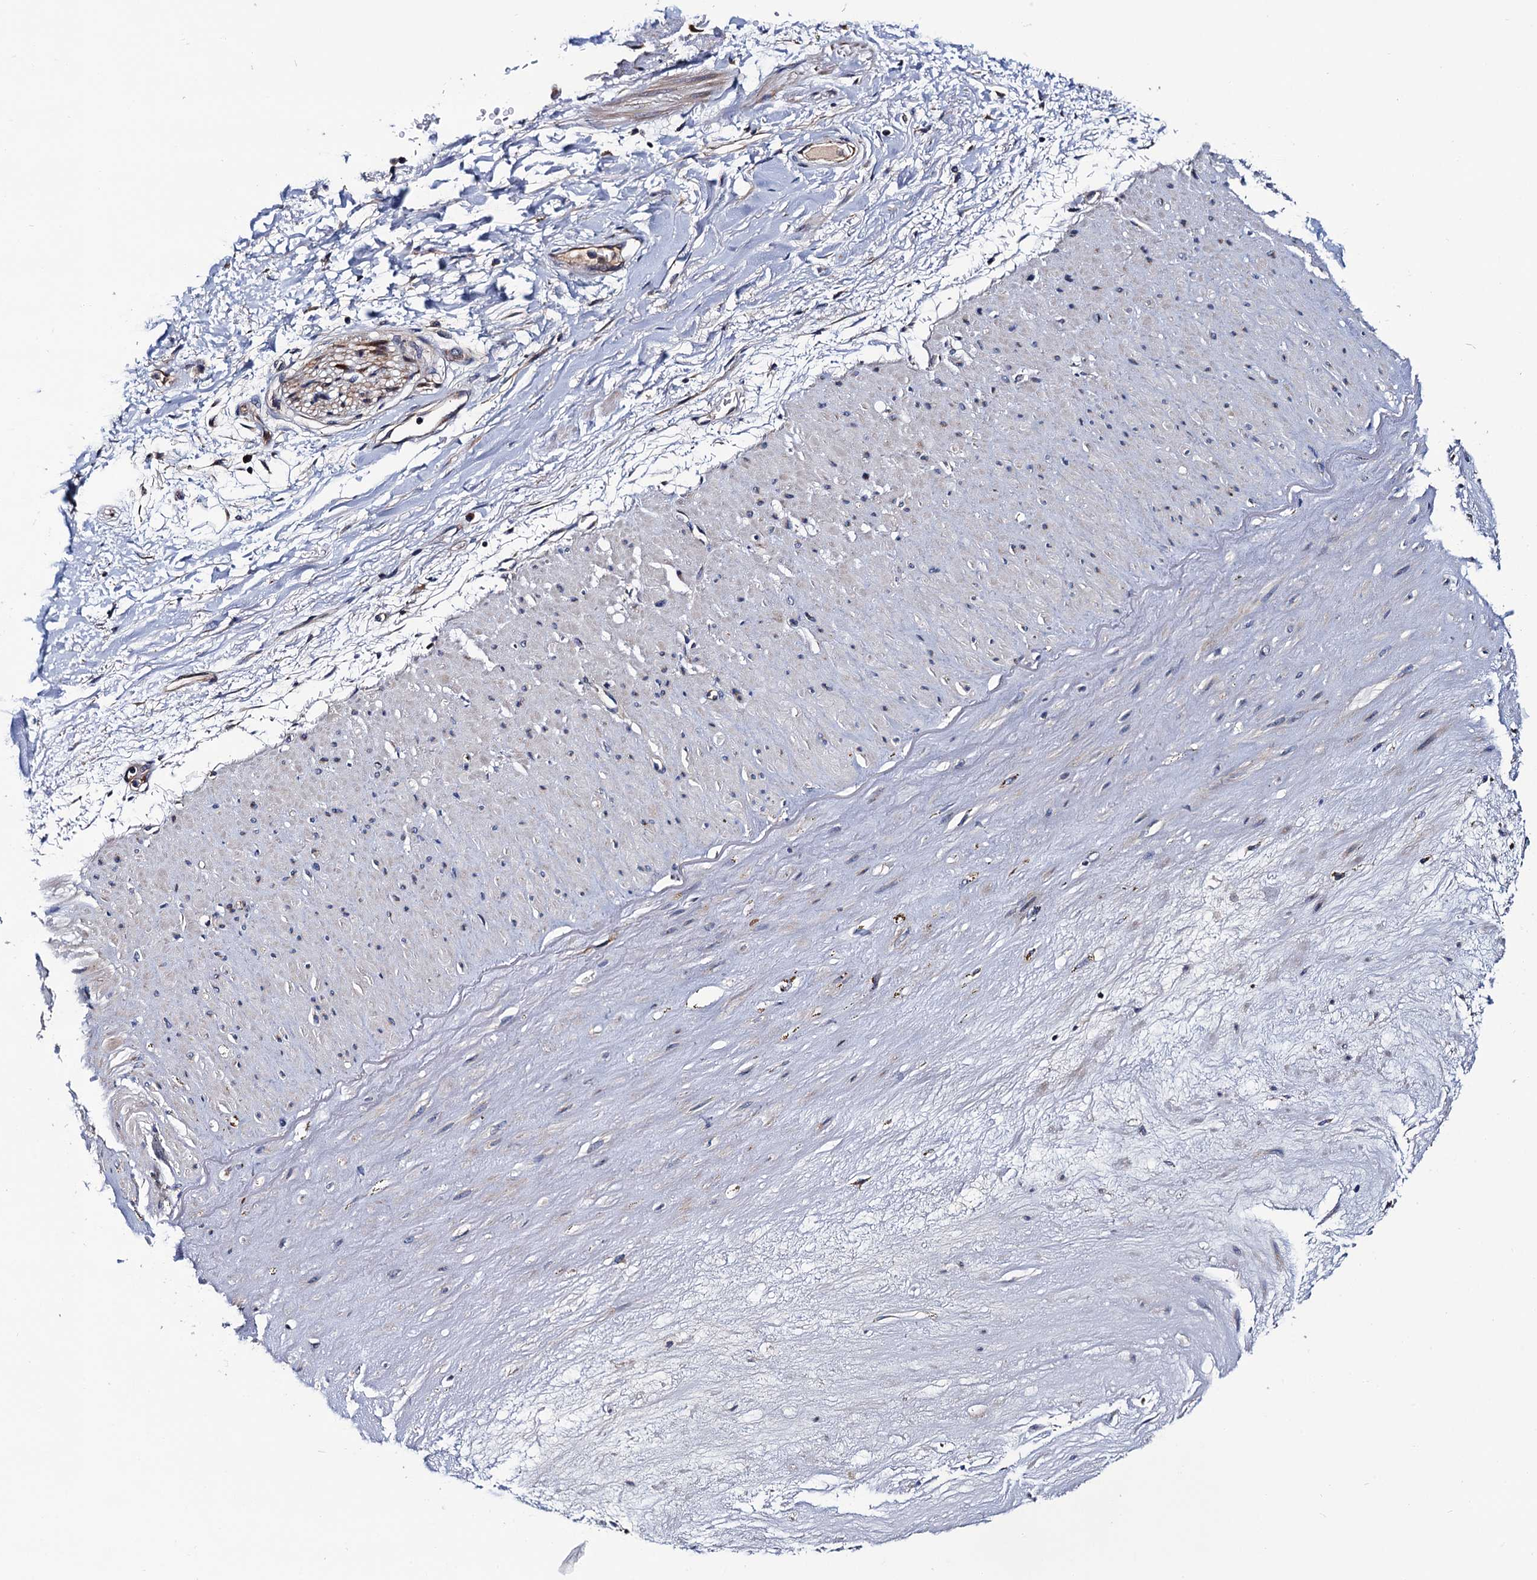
{"staining": {"intensity": "negative", "quantity": "none", "location": "none"}, "tissue": "adipose tissue", "cell_type": "Adipocytes", "image_type": "normal", "snomed": [{"axis": "morphology", "description": "Normal tissue, NOS"}, {"axis": "topography", "description": "Soft tissue"}], "caption": "Immunohistochemistry (IHC) micrograph of unremarkable adipose tissue stained for a protein (brown), which demonstrates no positivity in adipocytes. (DAB (3,3'-diaminobenzidine) IHC with hematoxylin counter stain).", "gene": "TRMT112", "patient": {"sex": "male", "age": 72}}